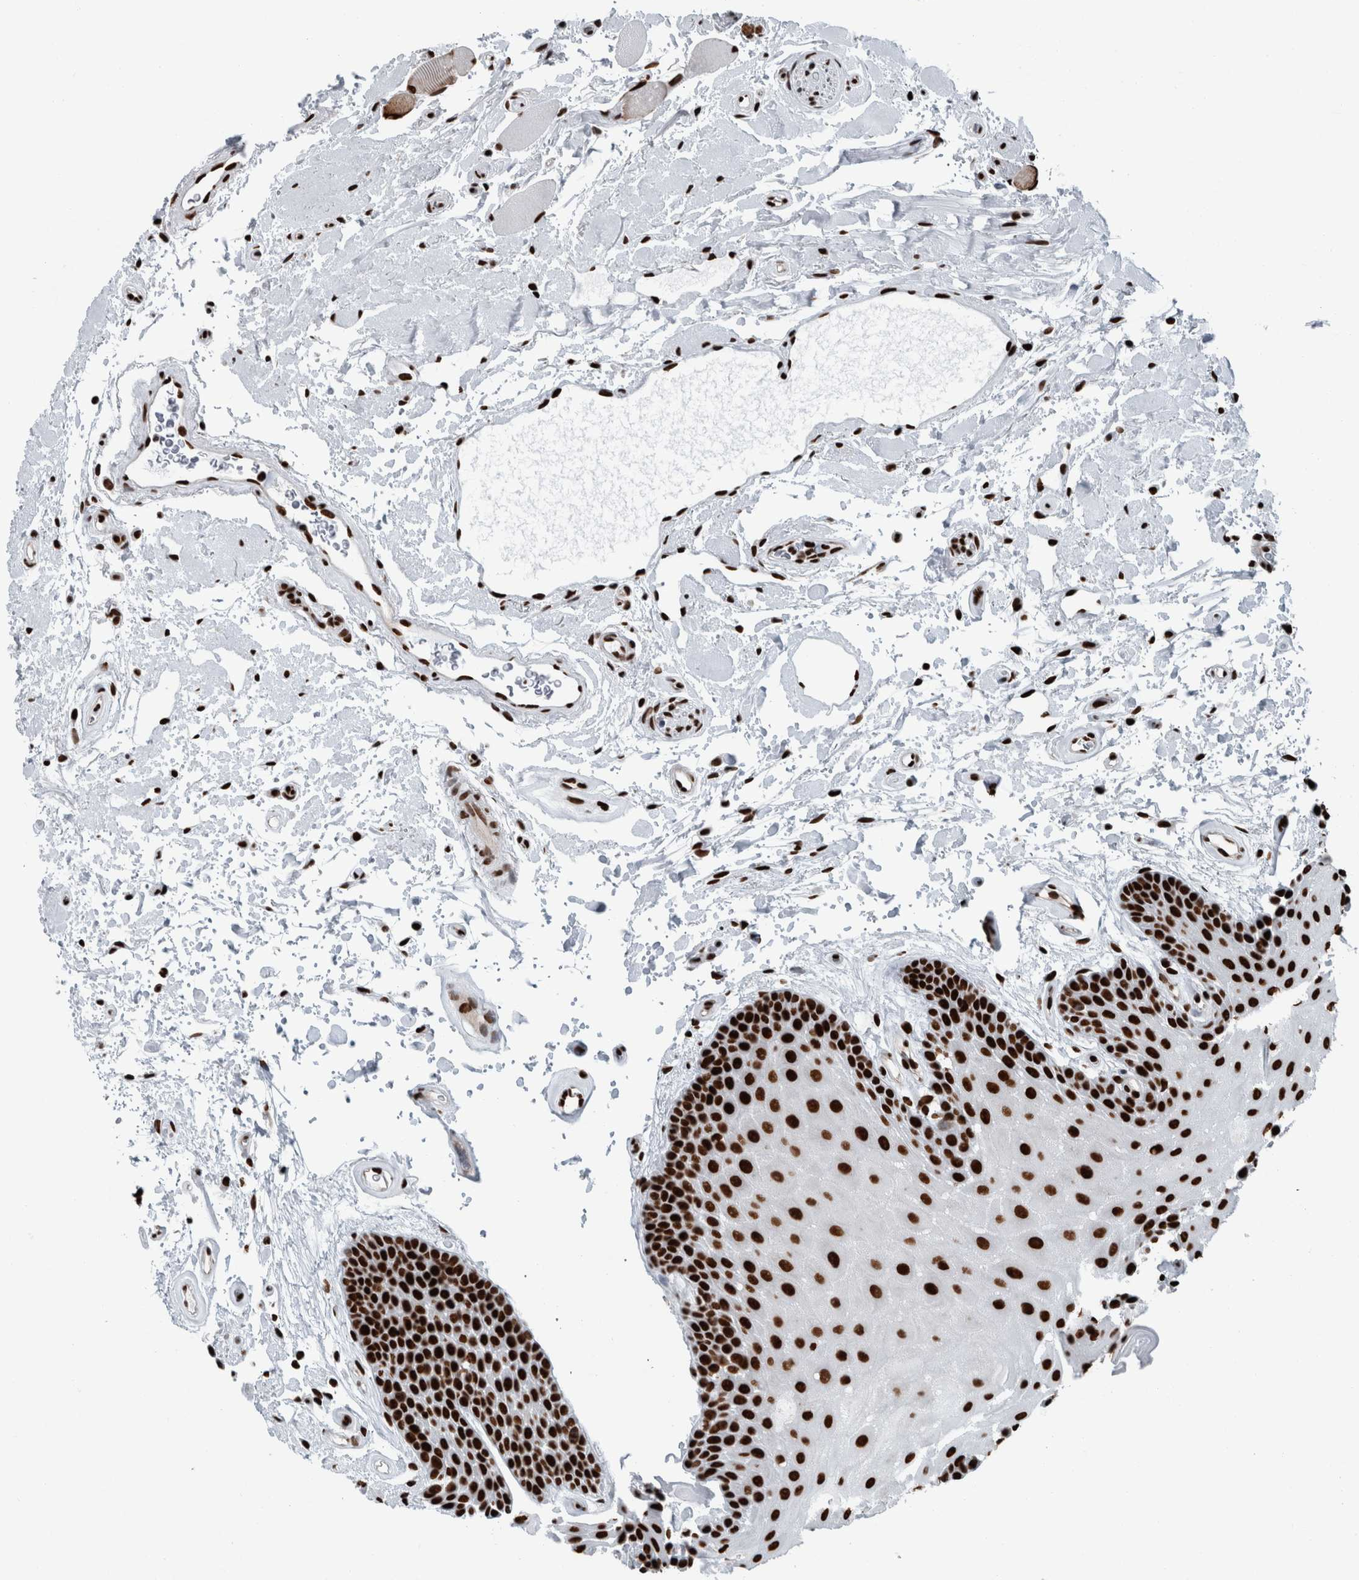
{"staining": {"intensity": "strong", "quantity": ">75%", "location": "nuclear"}, "tissue": "oral mucosa", "cell_type": "Squamous epithelial cells", "image_type": "normal", "snomed": [{"axis": "morphology", "description": "Normal tissue, NOS"}, {"axis": "topography", "description": "Oral tissue"}], "caption": "Normal oral mucosa shows strong nuclear staining in about >75% of squamous epithelial cells, visualized by immunohistochemistry. (brown staining indicates protein expression, while blue staining denotes nuclei).", "gene": "DNMT3A", "patient": {"sex": "male", "age": 62}}